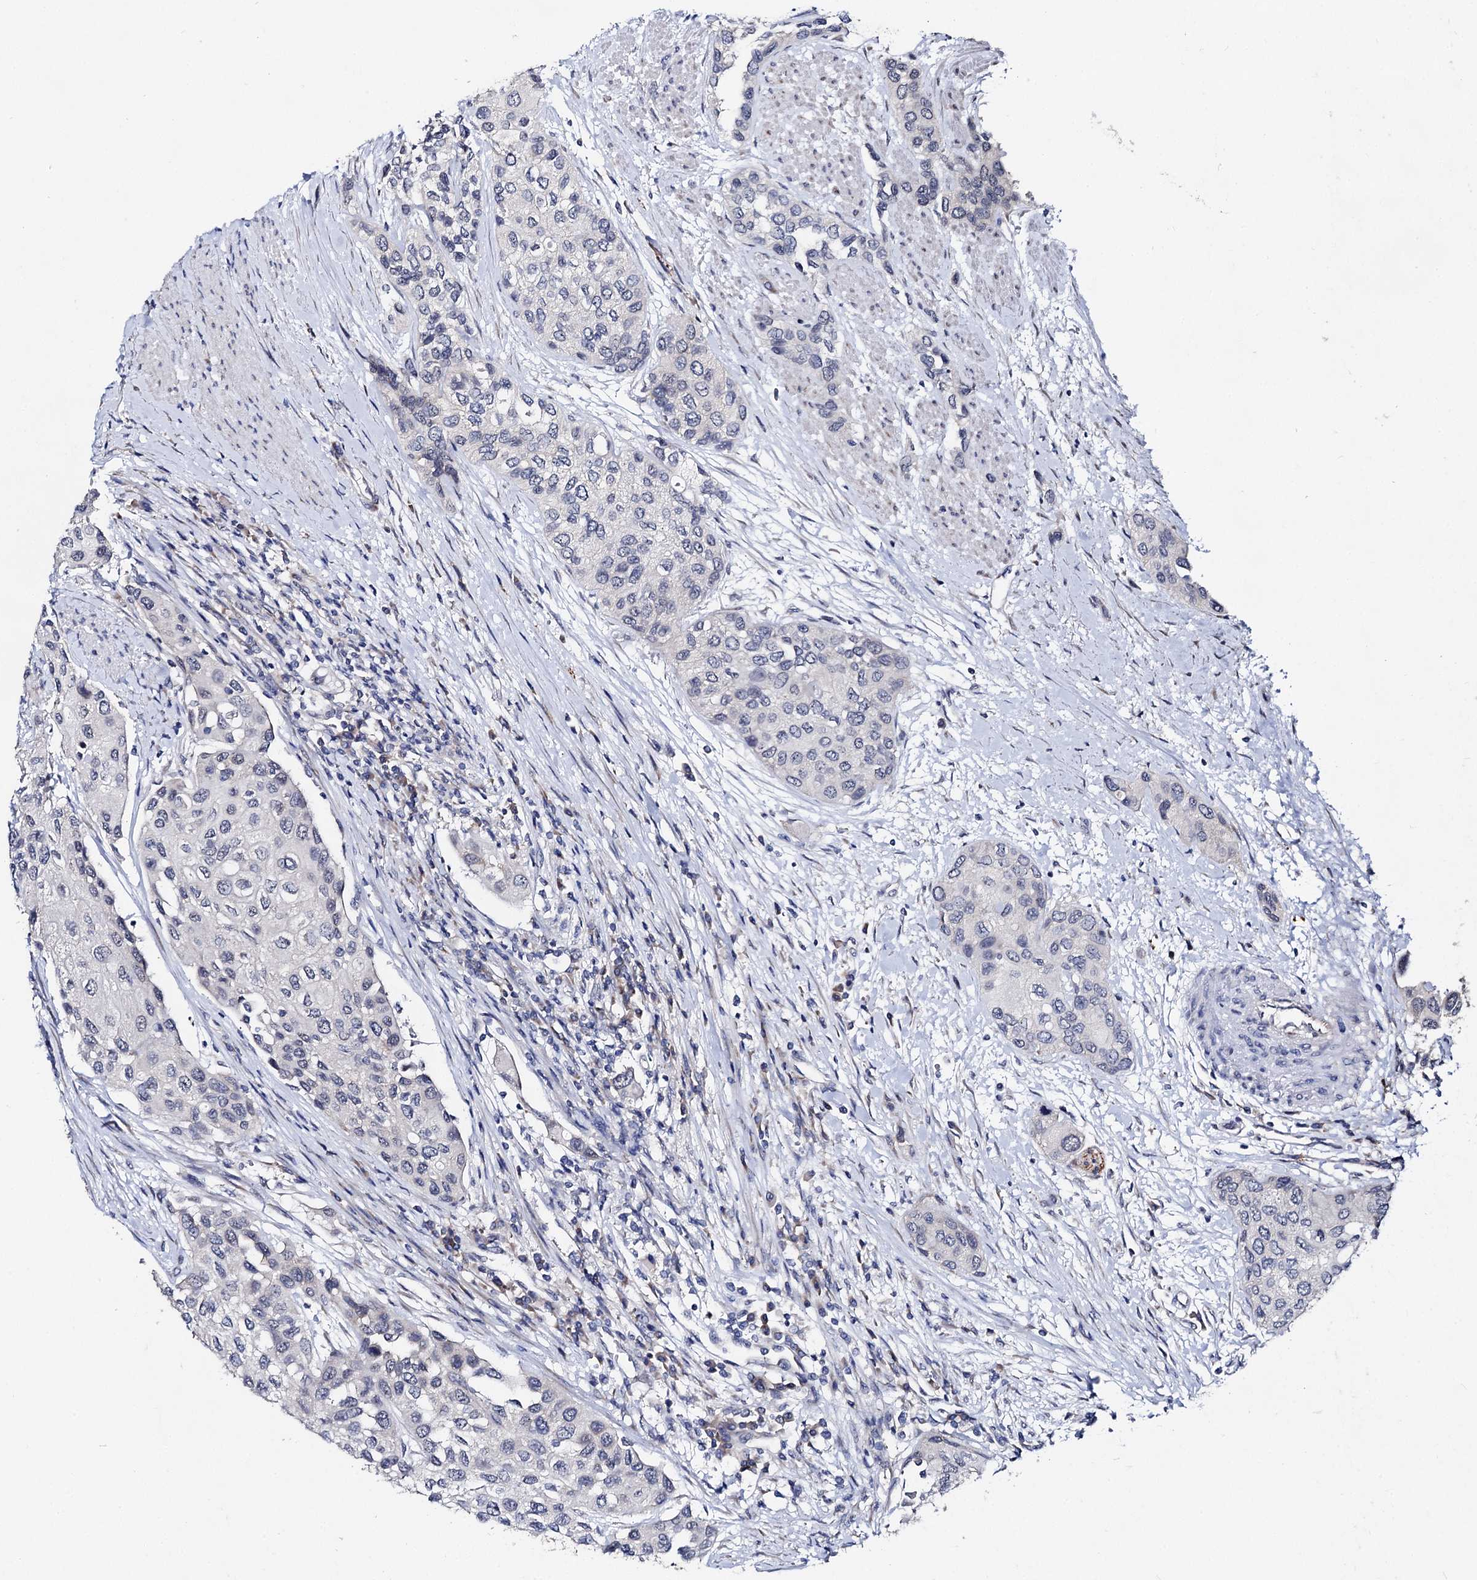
{"staining": {"intensity": "negative", "quantity": "none", "location": "none"}, "tissue": "urothelial cancer", "cell_type": "Tumor cells", "image_type": "cancer", "snomed": [{"axis": "morphology", "description": "Normal tissue, NOS"}, {"axis": "morphology", "description": "Urothelial carcinoma, High grade"}, {"axis": "topography", "description": "Vascular tissue"}, {"axis": "topography", "description": "Urinary bladder"}], "caption": "This micrograph is of urothelial cancer stained with immunohistochemistry (IHC) to label a protein in brown with the nuclei are counter-stained blue. There is no expression in tumor cells.", "gene": "CAPRIN2", "patient": {"sex": "female", "age": 56}}